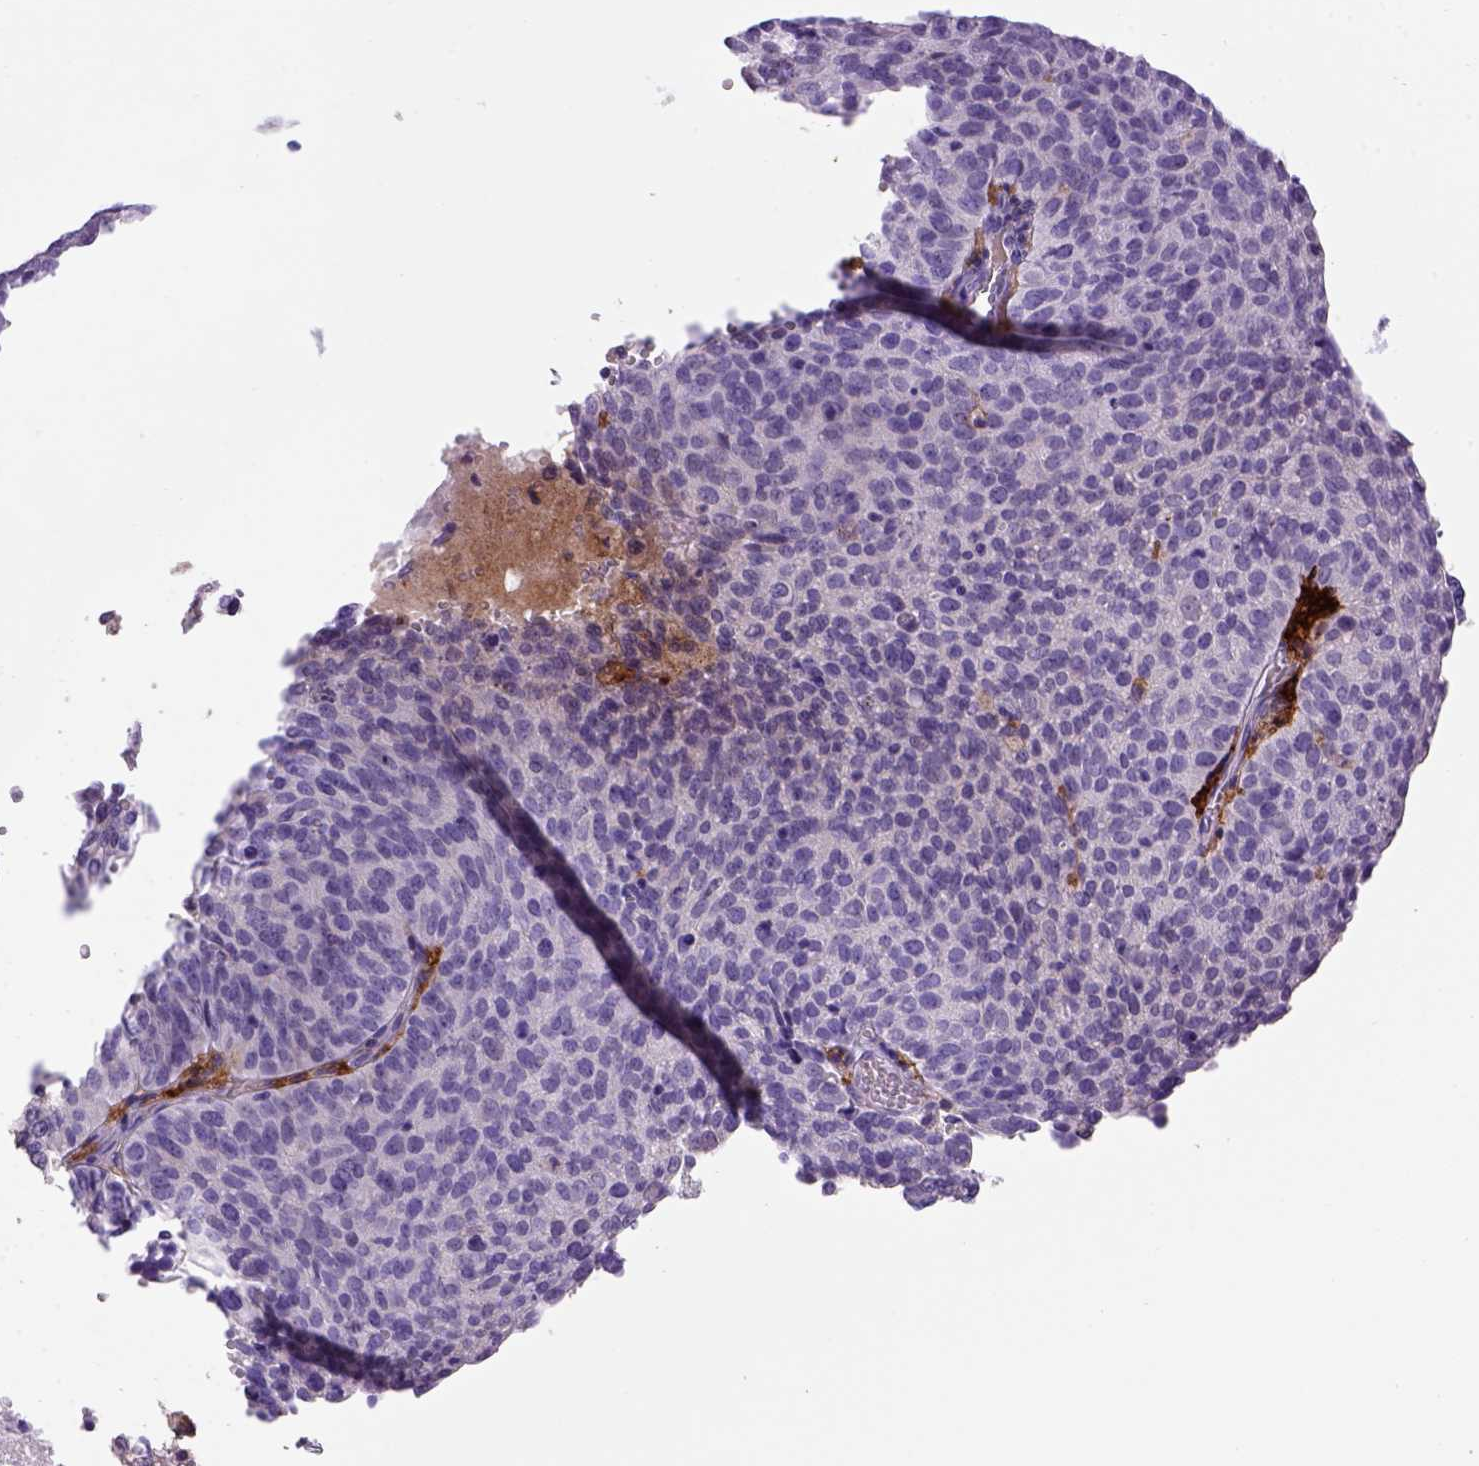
{"staining": {"intensity": "negative", "quantity": "none", "location": "none"}, "tissue": "ovarian cancer", "cell_type": "Tumor cells", "image_type": "cancer", "snomed": [{"axis": "morphology", "description": "Carcinoma, endometroid"}, {"axis": "topography", "description": "Ovary"}], "caption": "Micrograph shows no protein expression in tumor cells of endometroid carcinoma (ovarian) tissue.", "gene": "CD14", "patient": {"sex": "female", "age": 58}}